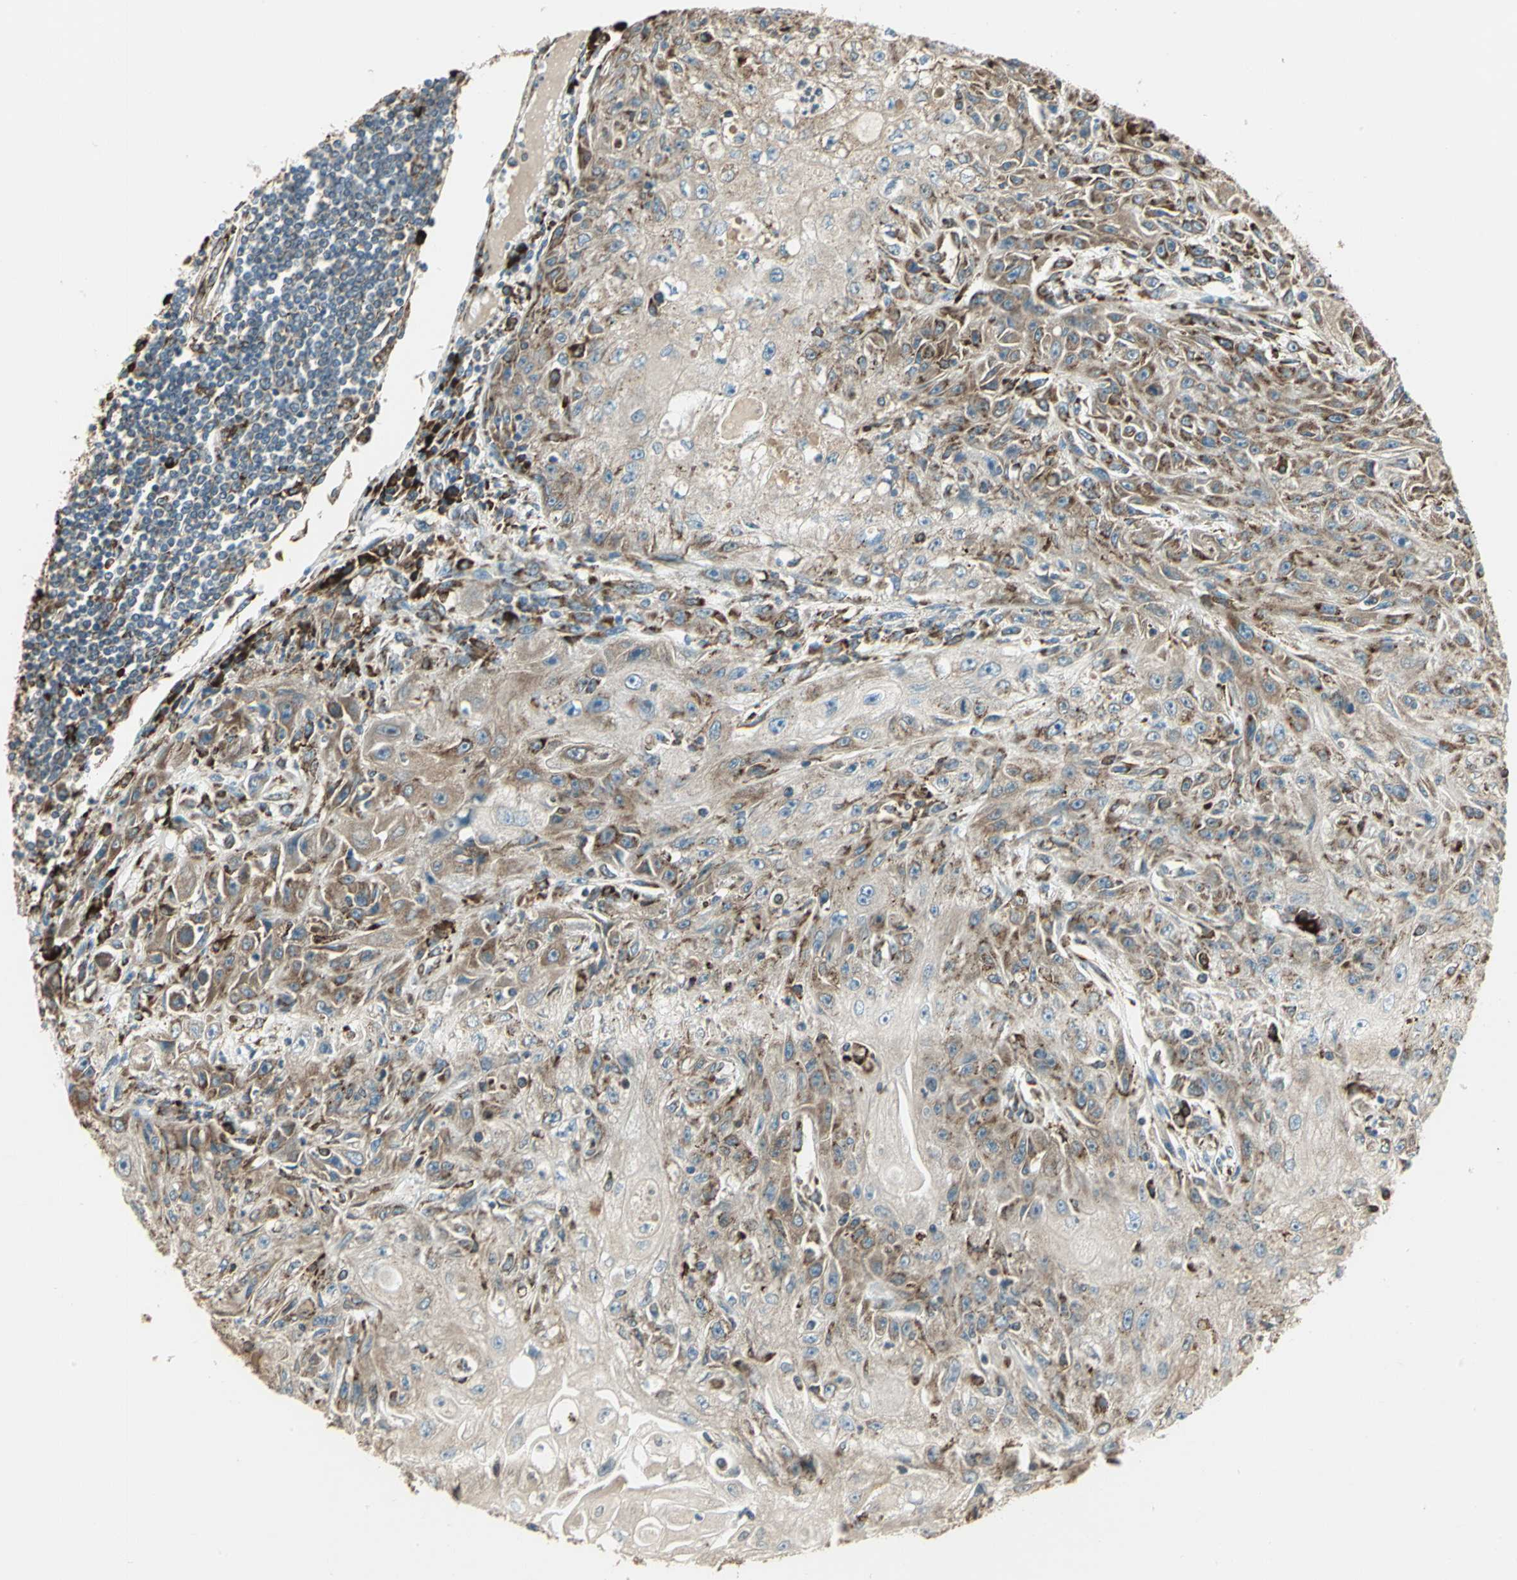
{"staining": {"intensity": "moderate", "quantity": ">75%", "location": "cytoplasmic/membranous"}, "tissue": "skin cancer", "cell_type": "Tumor cells", "image_type": "cancer", "snomed": [{"axis": "morphology", "description": "Squamous cell carcinoma, NOS"}, {"axis": "topography", "description": "Skin"}], "caption": "Protein staining of skin cancer (squamous cell carcinoma) tissue shows moderate cytoplasmic/membranous positivity in approximately >75% of tumor cells.", "gene": "PDIA4", "patient": {"sex": "male", "age": 75}}